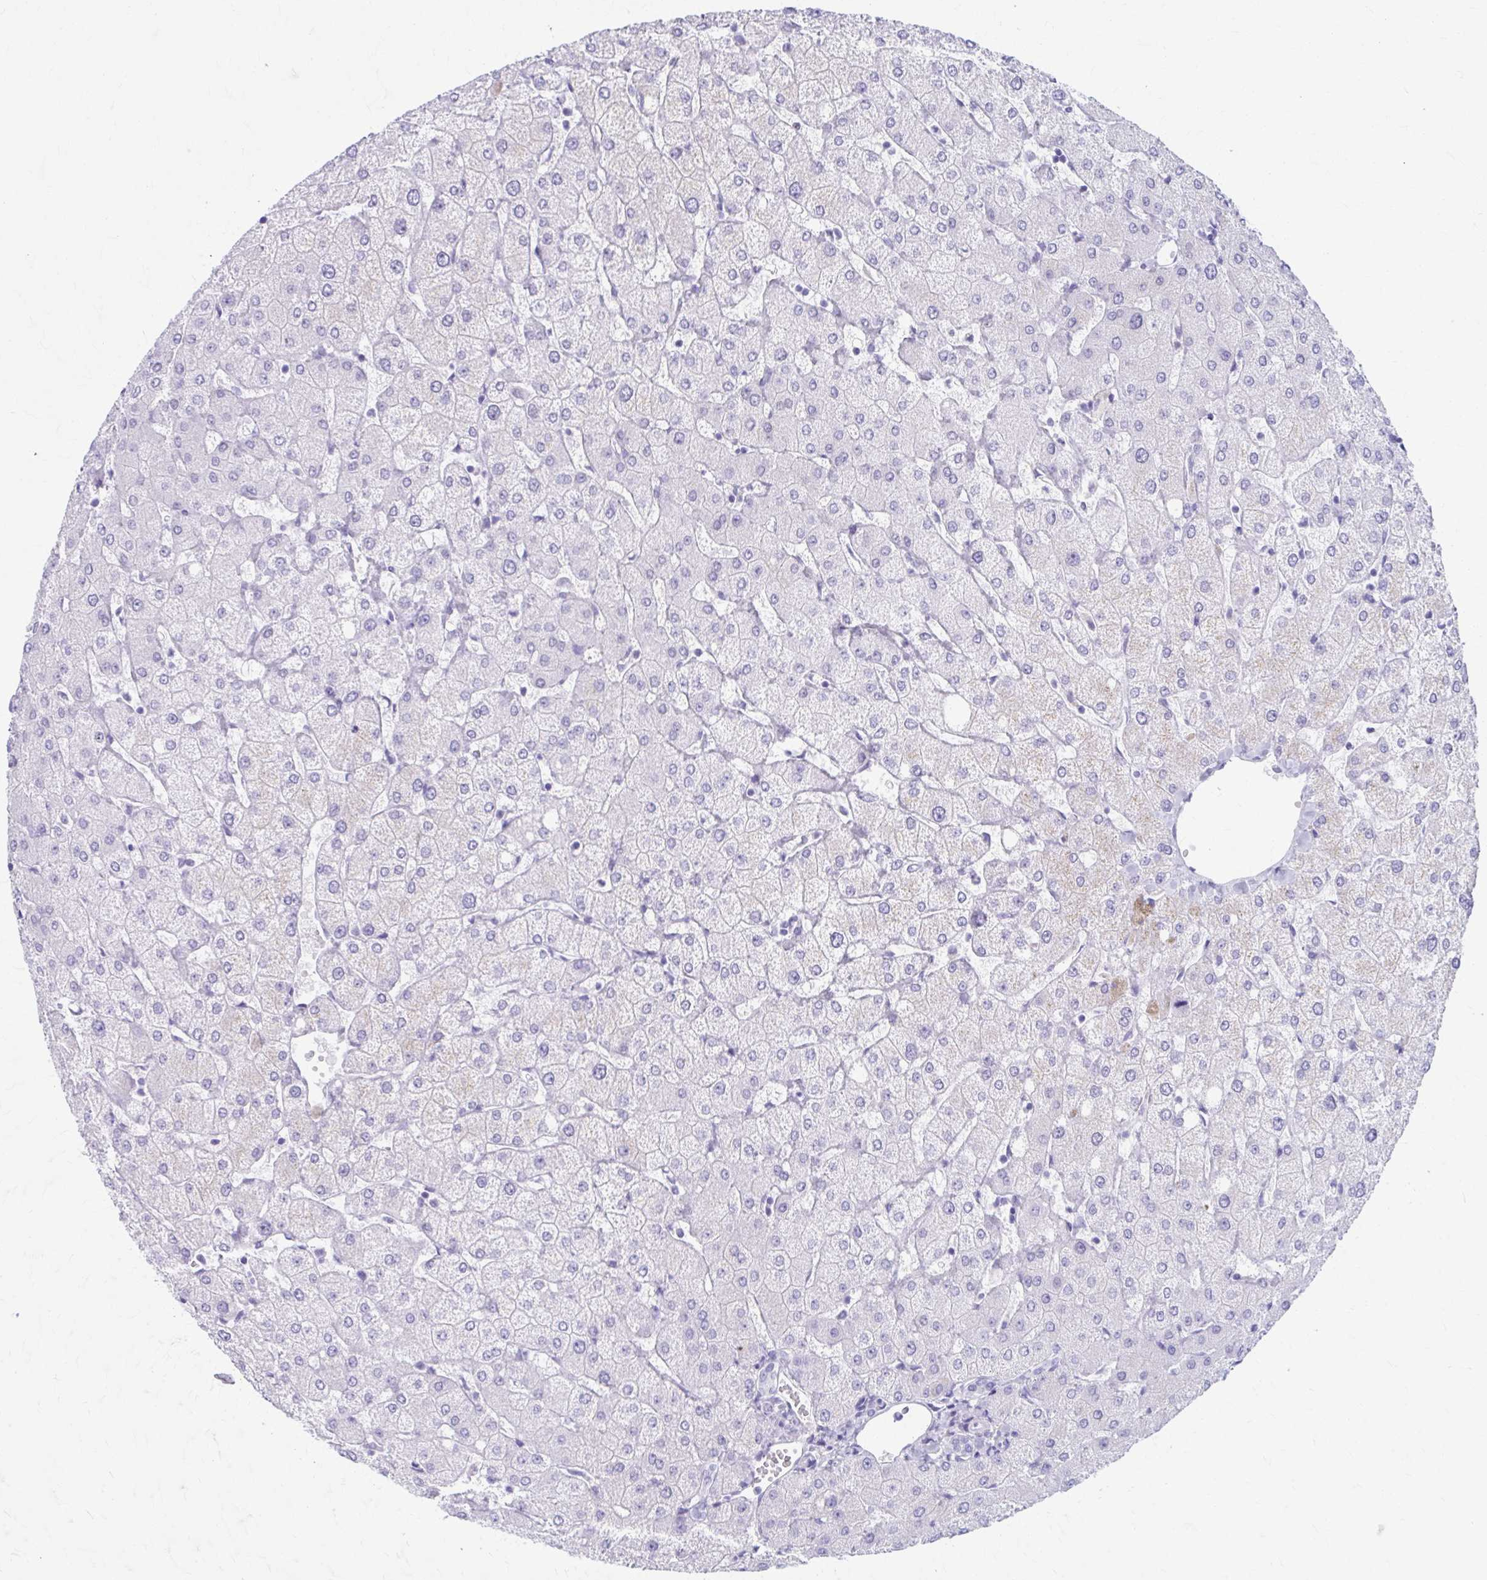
{"staining": {"intensity": "negative", "quantity": "none", "location": "none"}, "tissue": "liver", "cell_type": "Cholangiocytes", "image_type": "normal", "snomed": [{"axis": "morphology", "description": "Normal tissue, NOS"}, {"axis": "topography", "description": "Liver"}], "caption": "A high-resolution photomicrograph shows immunohistochemistry (IHC) staining of benign liver, which exhibits no significant expression in cholangiocytes. (DAB immunohistochemistry with hematoxylin counter stain).", "gene": "KCNE2", "patient": {"sex": "female", "age": 54}}